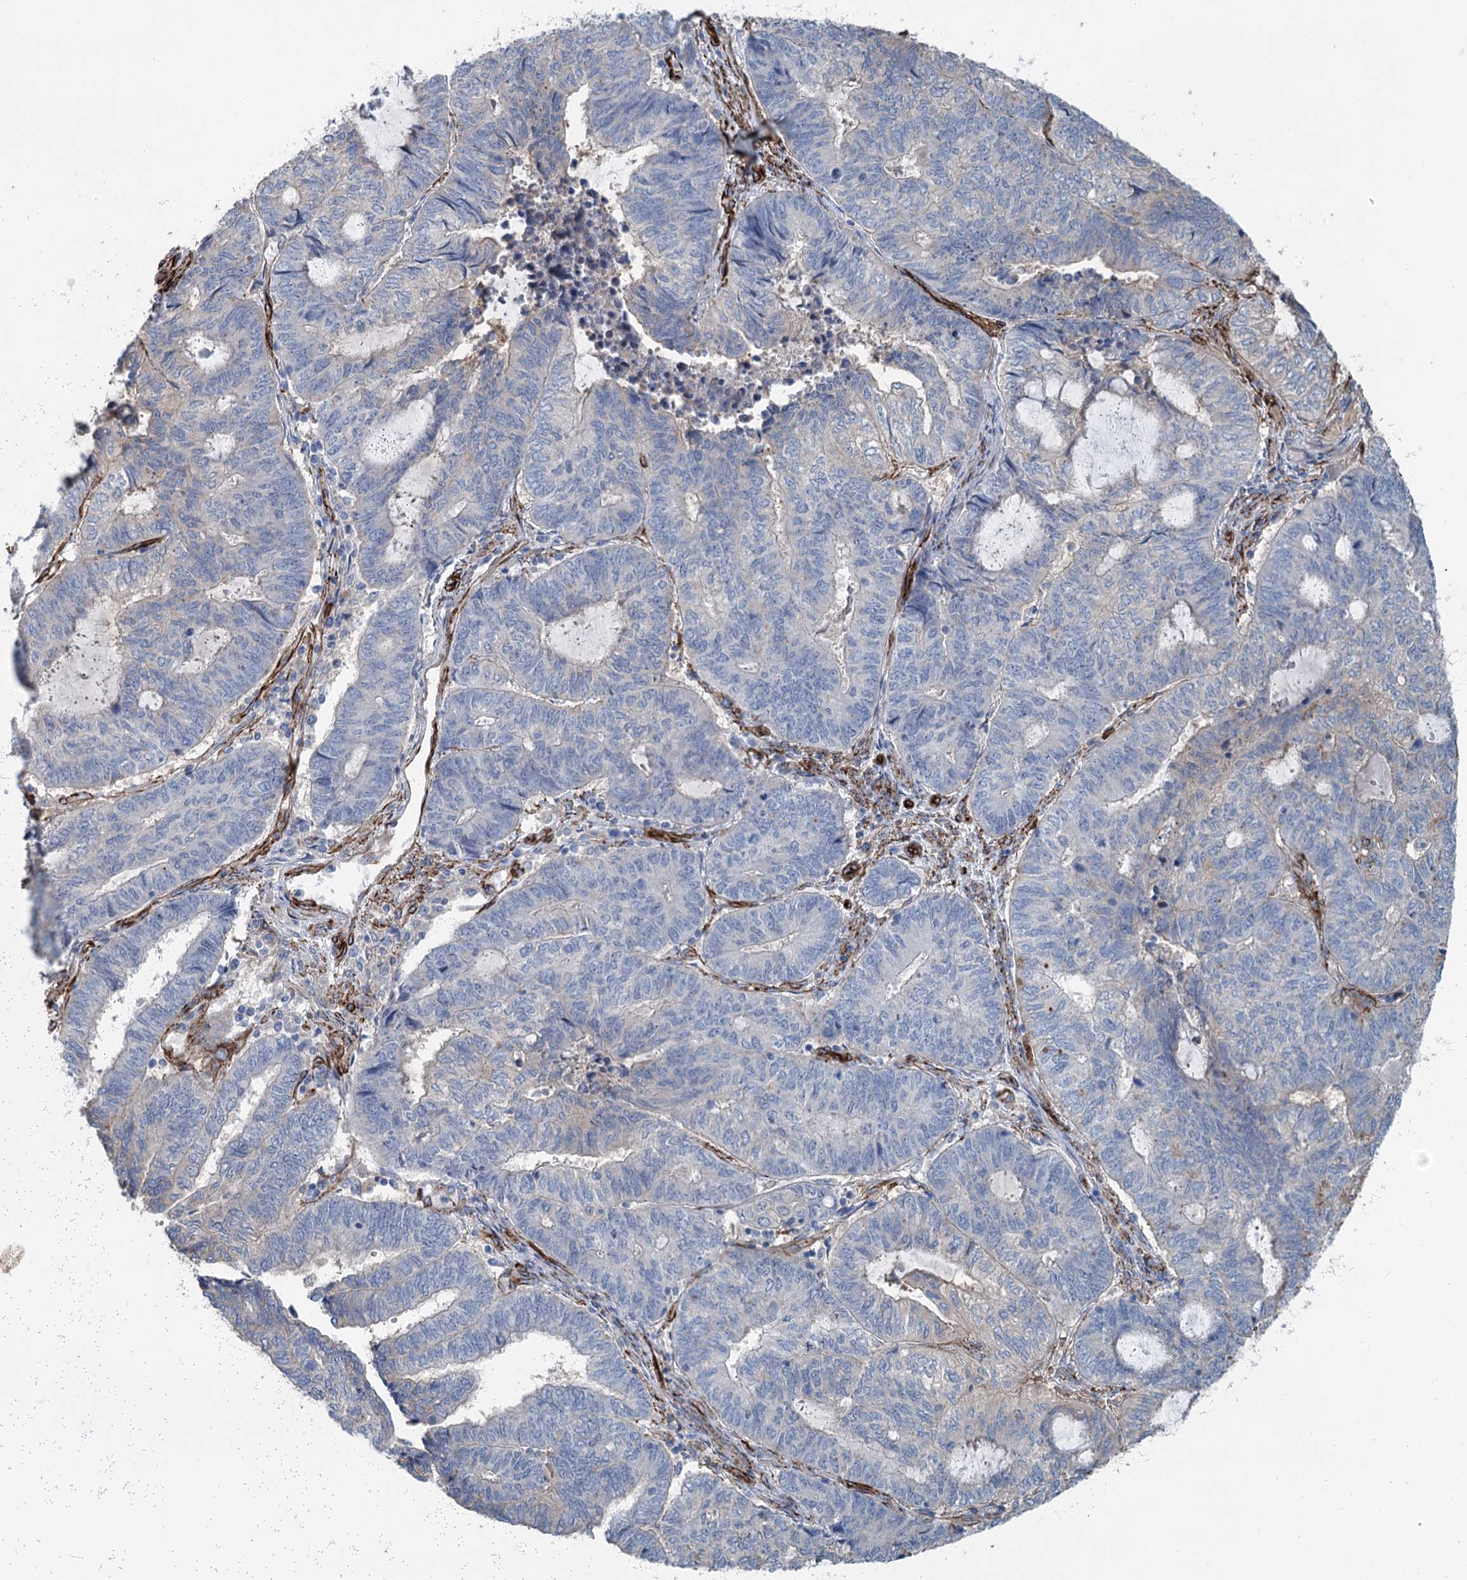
{"staining": {"intensity": "negative", "quantity": "none", "location": "none"}, "tissue": "endometrial cancer", "cell_type": "Tumor cells", "image_type": "cancer", "snomed": [{"axis": "morphology", "description": "Adenocarcinoma, NOS"}, {"axis": "topography", "description": "Uterus"}, {"axis": "topography", "description": "Endometrium"}], "caption": "Immunohistochemical staining of human adenocarcinoma (endometrial) shows no significant staining in tumor cells.", "gene": "IQSEC1", "patient": {"sex": "female", "age": 70}}